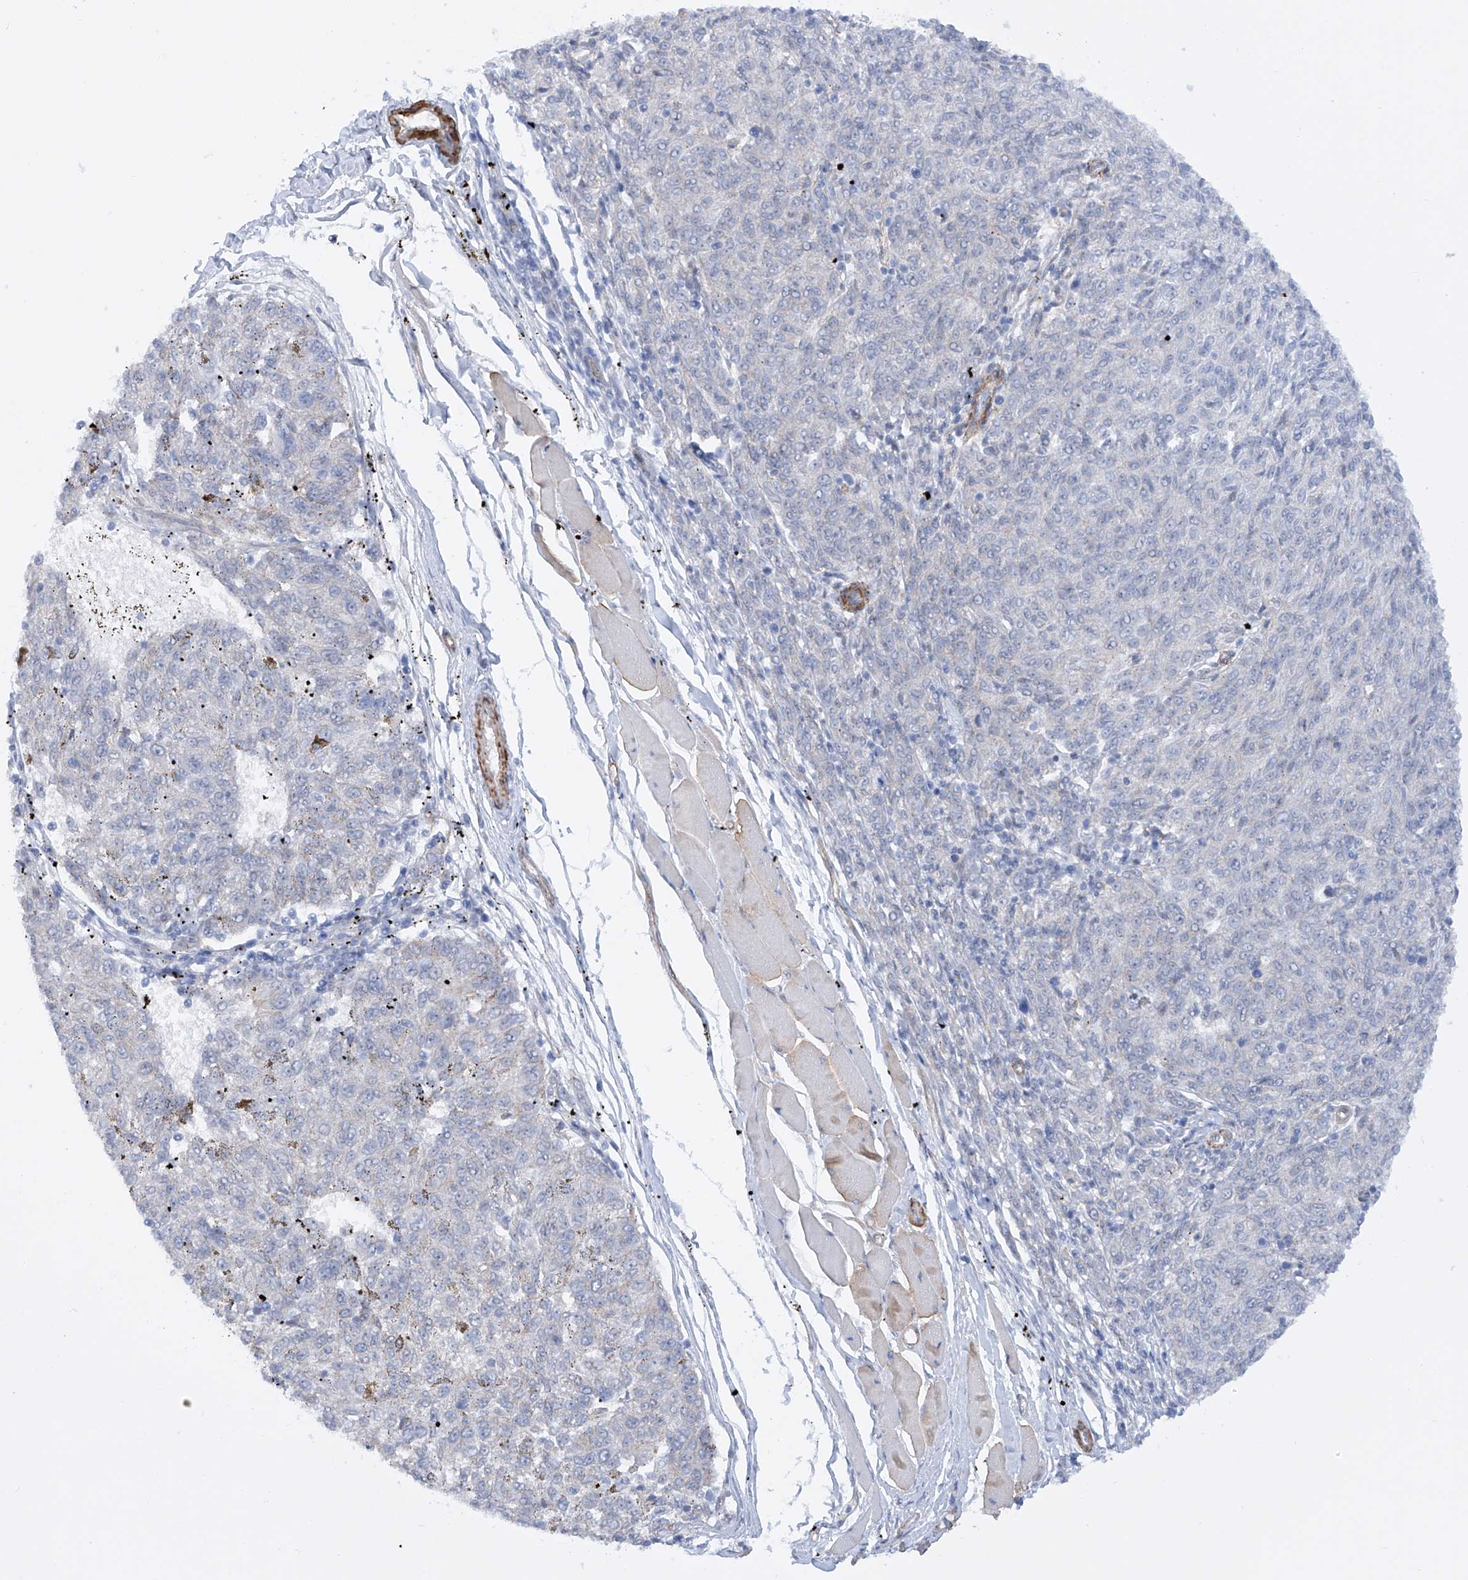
{"staining": {"intensity": "negative", "quantity": "none", "location": "none"}, "tissue": "melanoma", "cell_type": "Tumor cells", "image_type": "cancer", "snomed": [{"axis": "morphology", "description": "Malignant melanoma, NOS"}, {"axis": "topography", "description": "Skin"}], "caption": "An immunohistochemistry histopathology image of melanoma is shown. There is no staining in tumor cells of melanoma.", "gene": "ZNF490", "patient": {"sex": "female", "age": 72}}